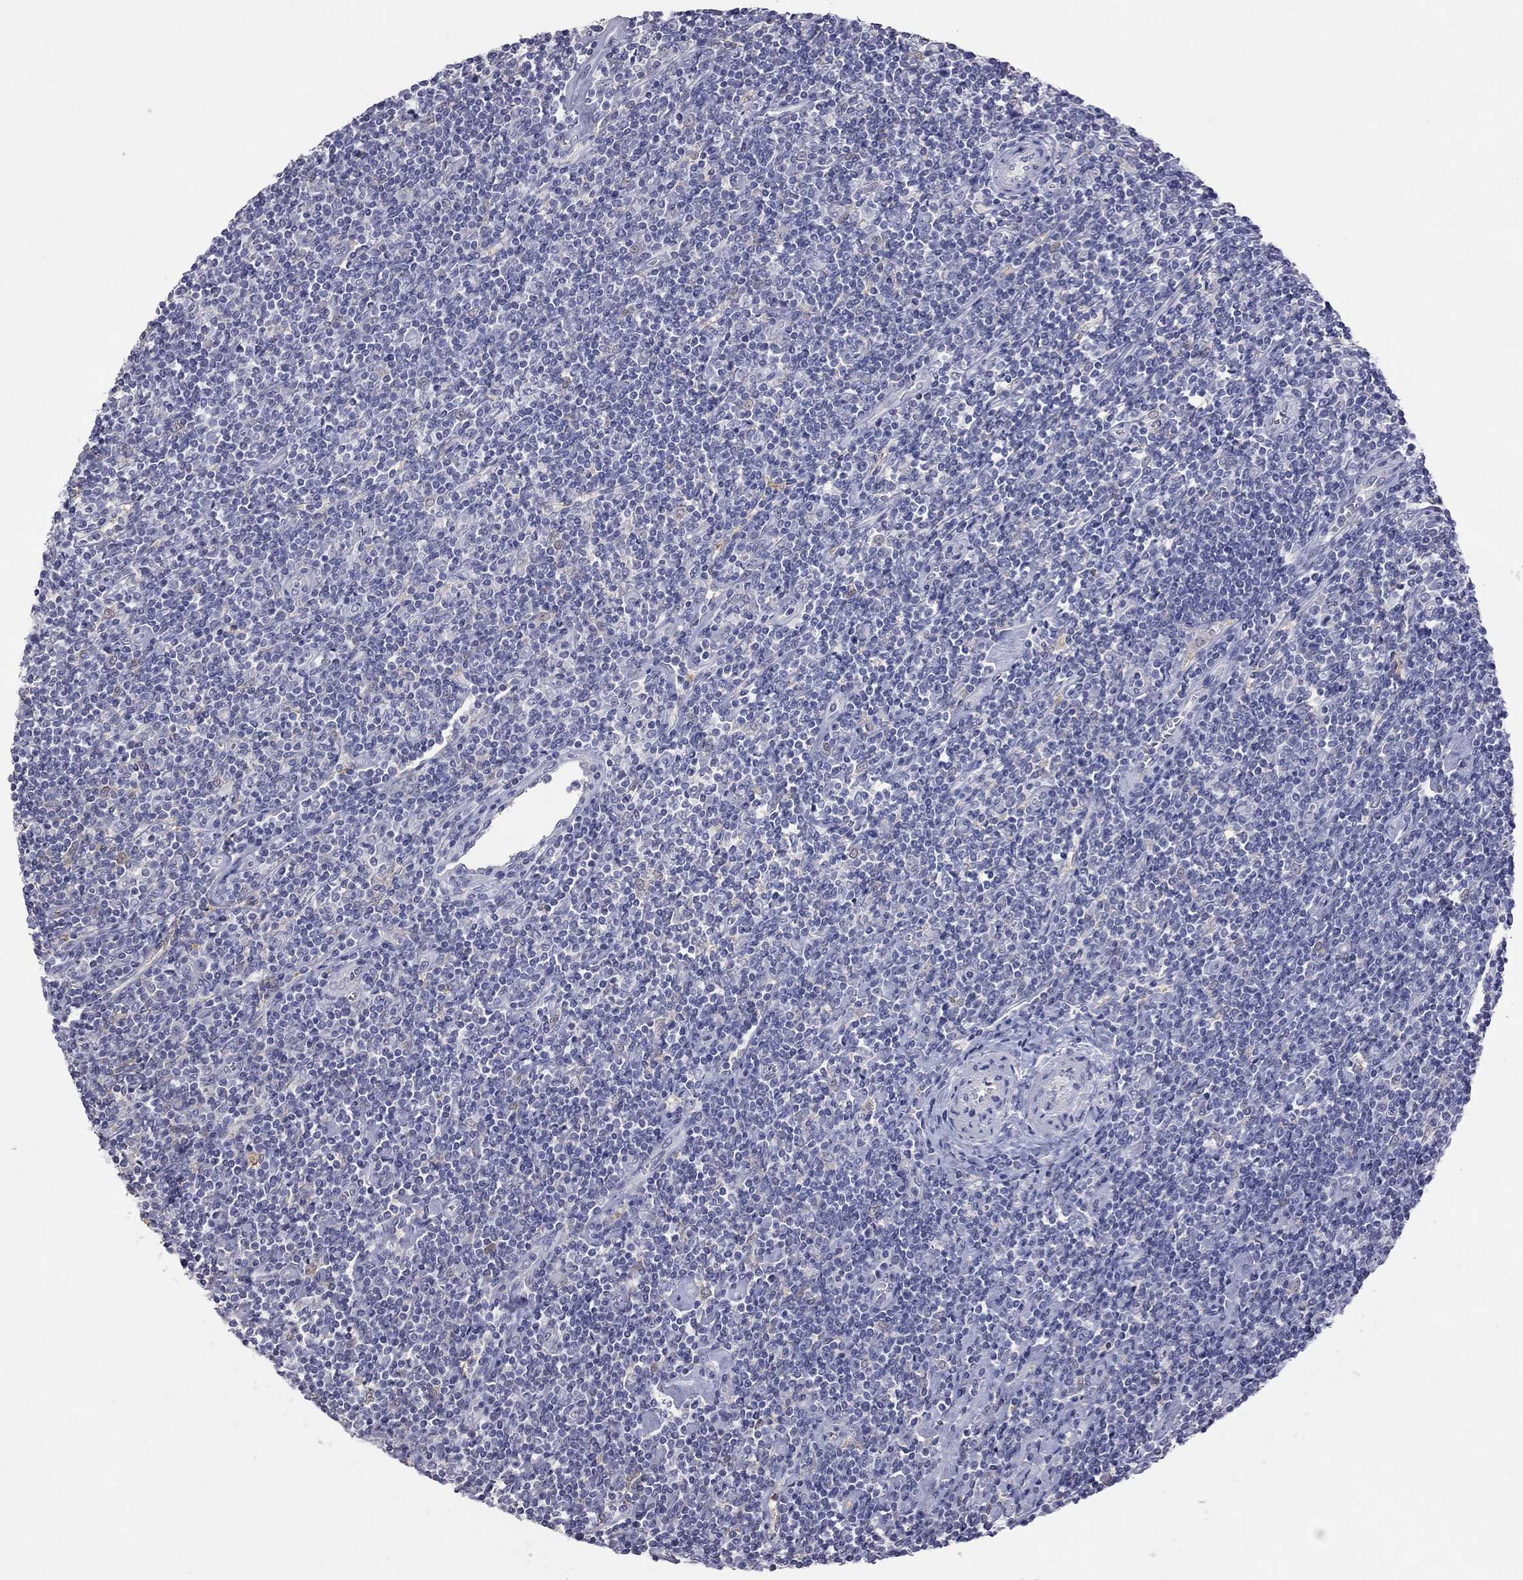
{"staining": {"intensity": "negative", "quantity": "none", "location": "none"}, "tissue": "lymphoma", "cell_type": "Tumor cells", "image_type": "cancer", "snomed": [{"axis": "morphology", "description": "Hodgkin's disease, NOS"}, {"axis": "topography", "description": "Lymph node"}], "caption": "This is an immunohistochemistry micrograph of lymphoma. There is no staining in tumor cells.", "gene": "HYLS1", "patient": {"sex": "male", "age": 40}}